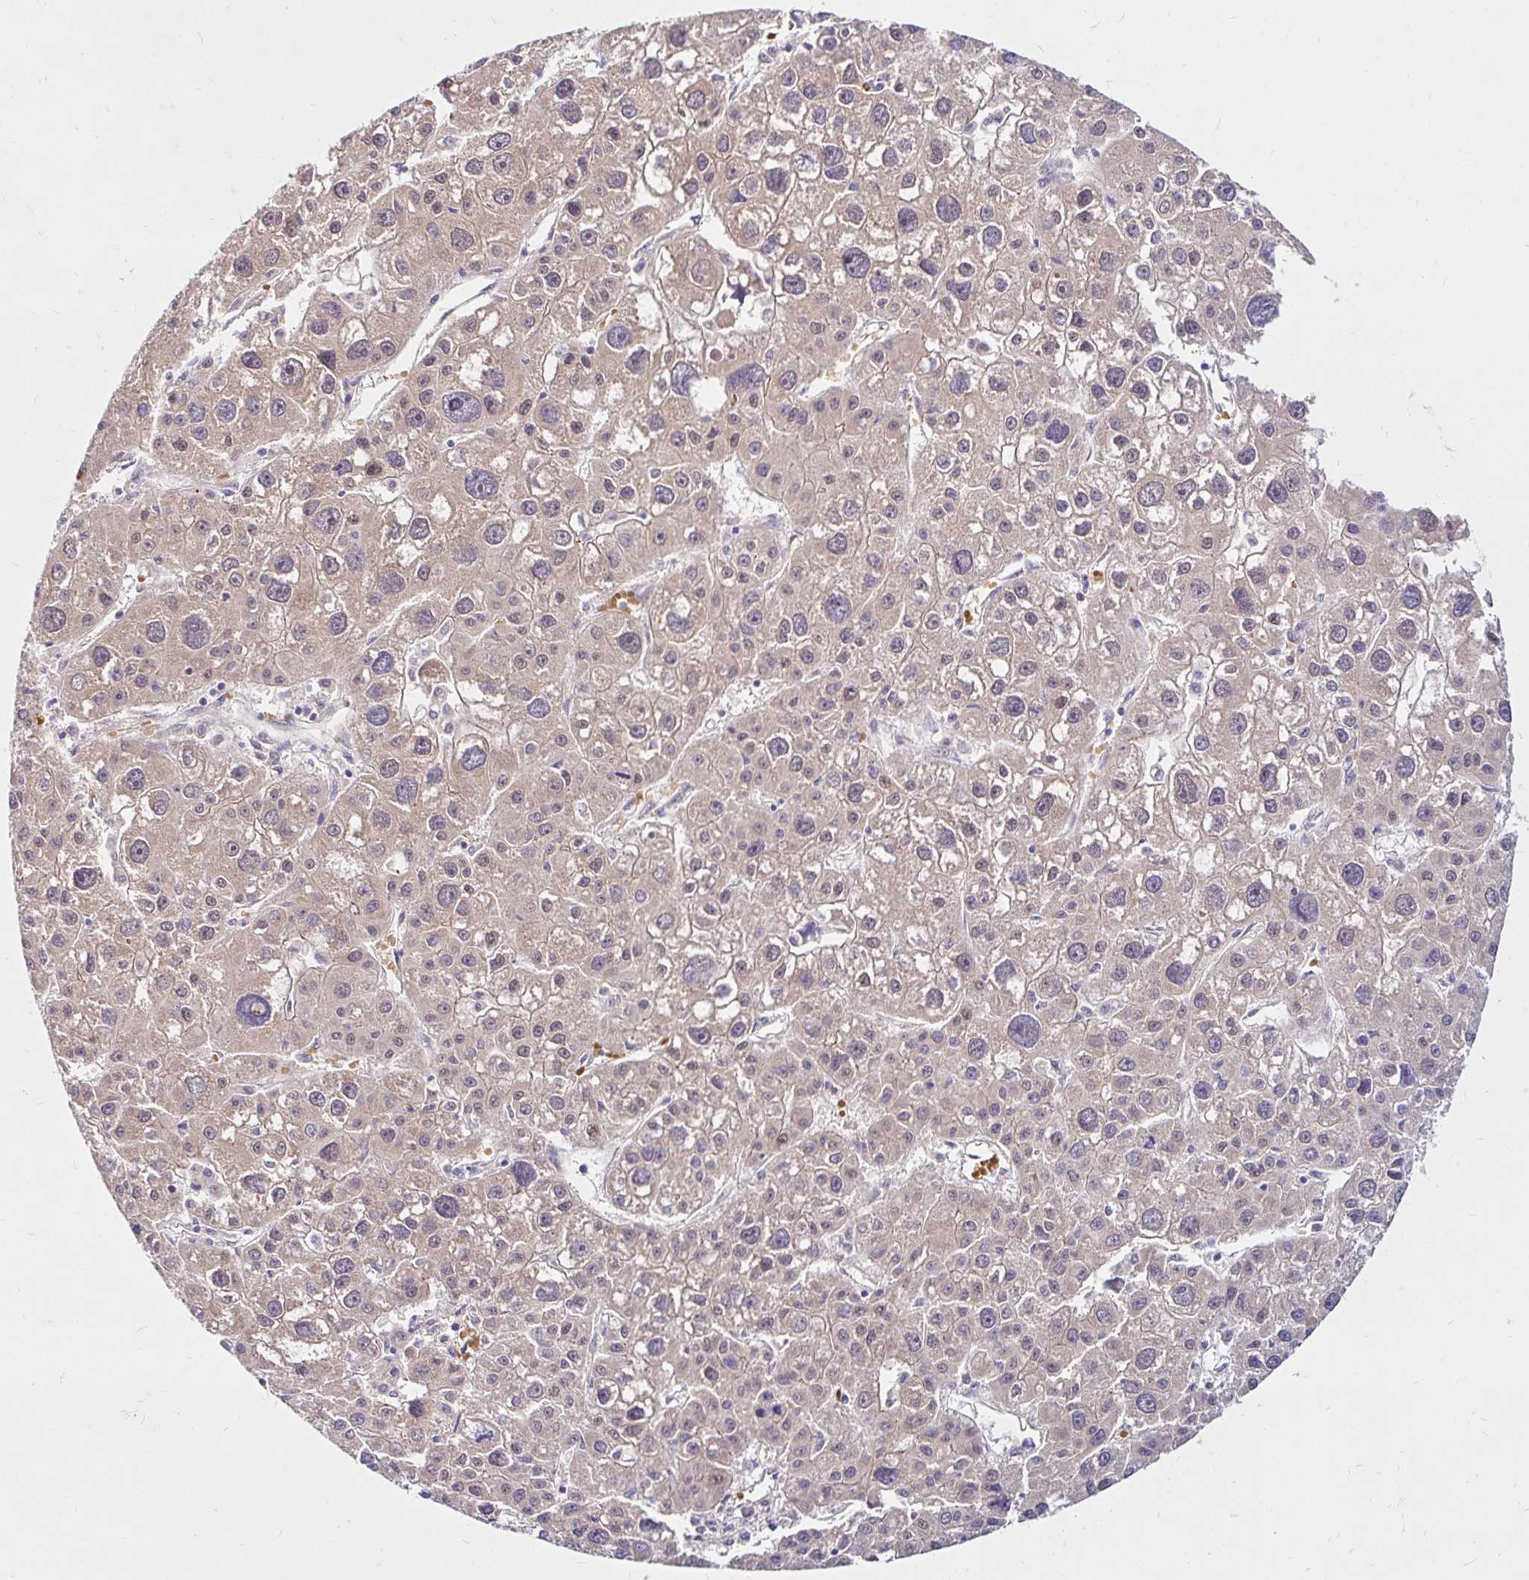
{"staining": {"intensity": "weak", "quantity": ">75%", "location": "cytoplasmic/membranous,nuclear"}, "tissue": "liver cancer", "cell_type": "Tumor cells", "image_type": "cancer", "snomed": [{"axis": "morphology", "description": "Carcinoma, Hepatocellular, NOS"}, {"axis": "topography", "description": "Liver"}], "caption": "Immunohistochemical staining of human liver cancer reveals low levels of weak cytoplasmic/membranous and nuclear protein positivity in approximately >75% of tumor cells.", "gene": "ARHGEF37", "patient": {"sex": "male", "age": 73}}